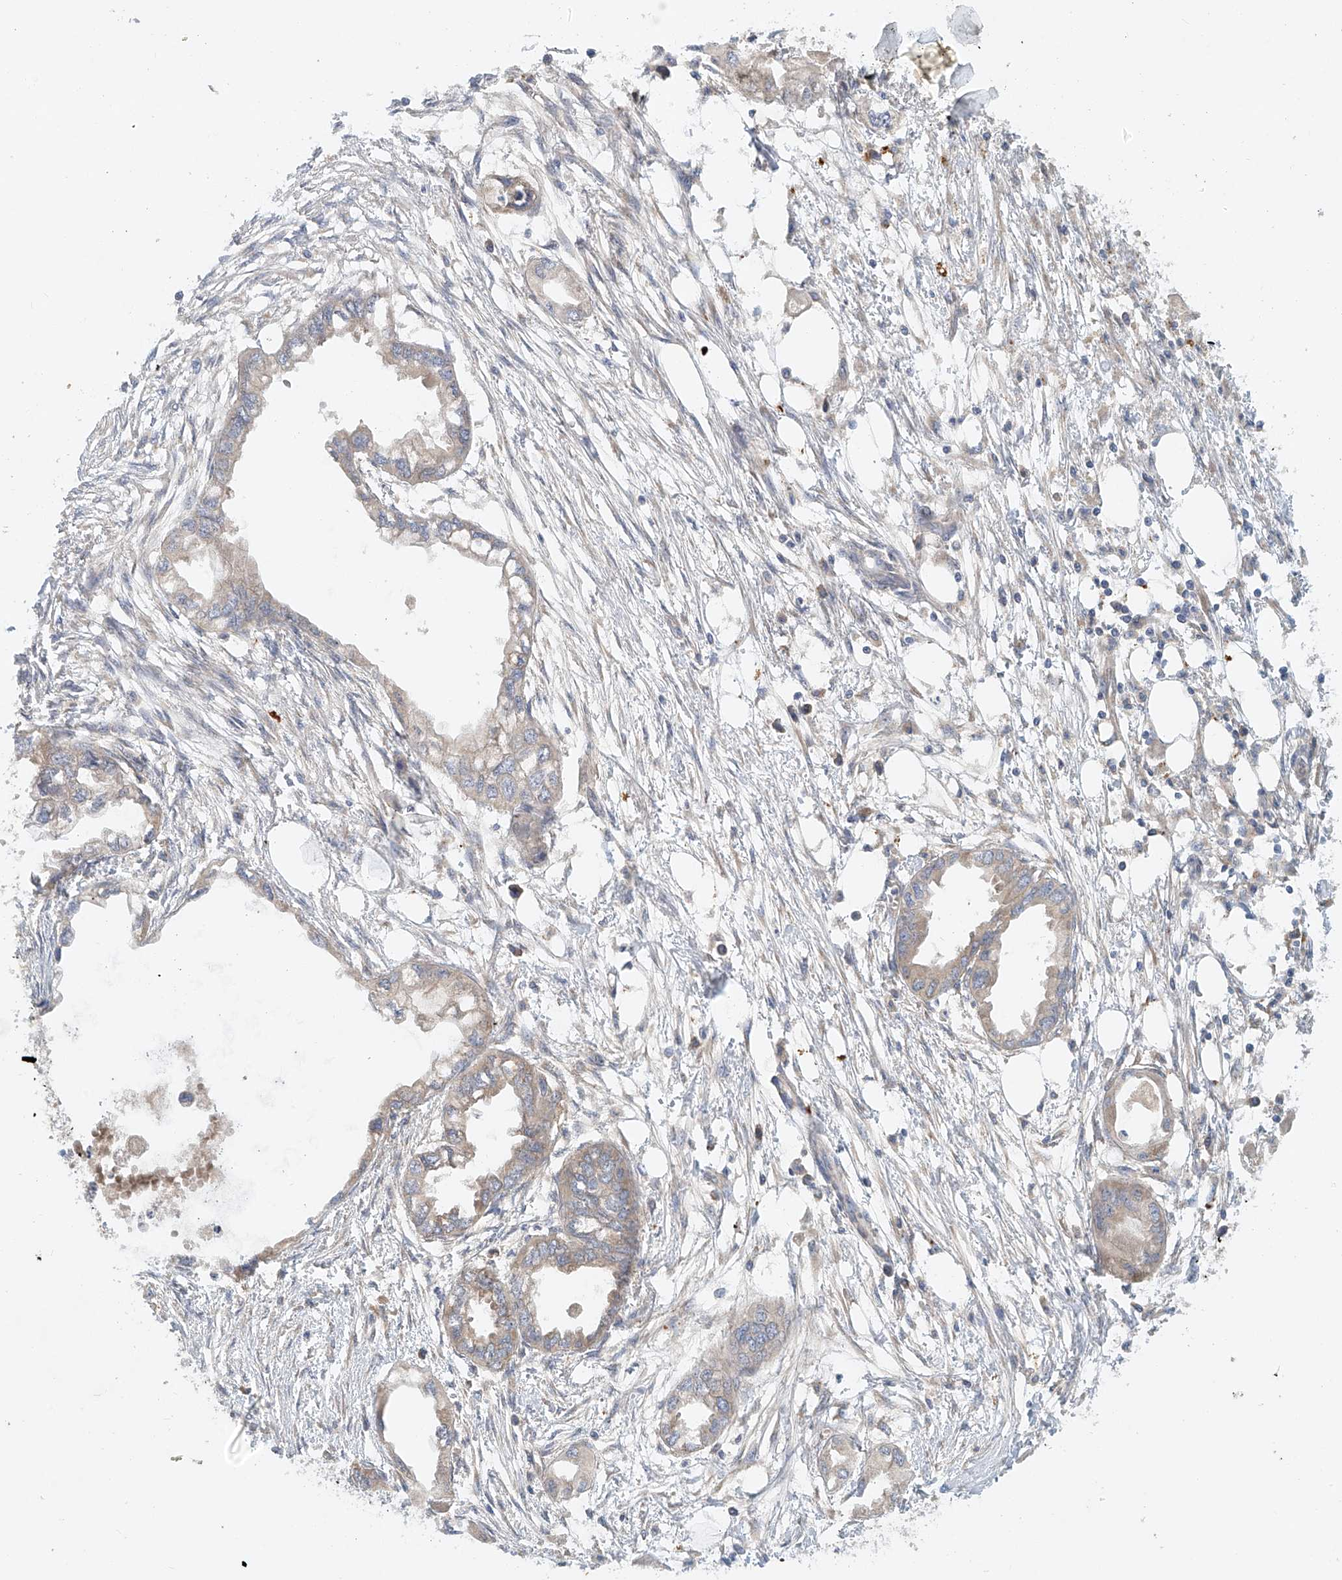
{"staining": {"intensity": "negative", "quantity": "none", "location": "none"}, "tissue": "endometrial cancer", "cell_type": "Tumor cells", "image_type": "cancer", "snomed": [{"axis": "morphology", "description": "Adenocarcinoma, NOS"}, {"axis": "morphology", "description": "Adenocarcinoma, metastatic, NOS"}, {"axis": "topography", "description": "Adipose tissue"}, {"axis": "topography", "description": "Endometrium"}], "caption": "Endometrial metastatic adenocarcinoma was stained to show a protein in brown. There is no significant positivity in tumor cells. (IHC, brightfield microscopy, high magnification).", "gene": "LYRM9", "patient": {"sex": "female", "age": 67}}